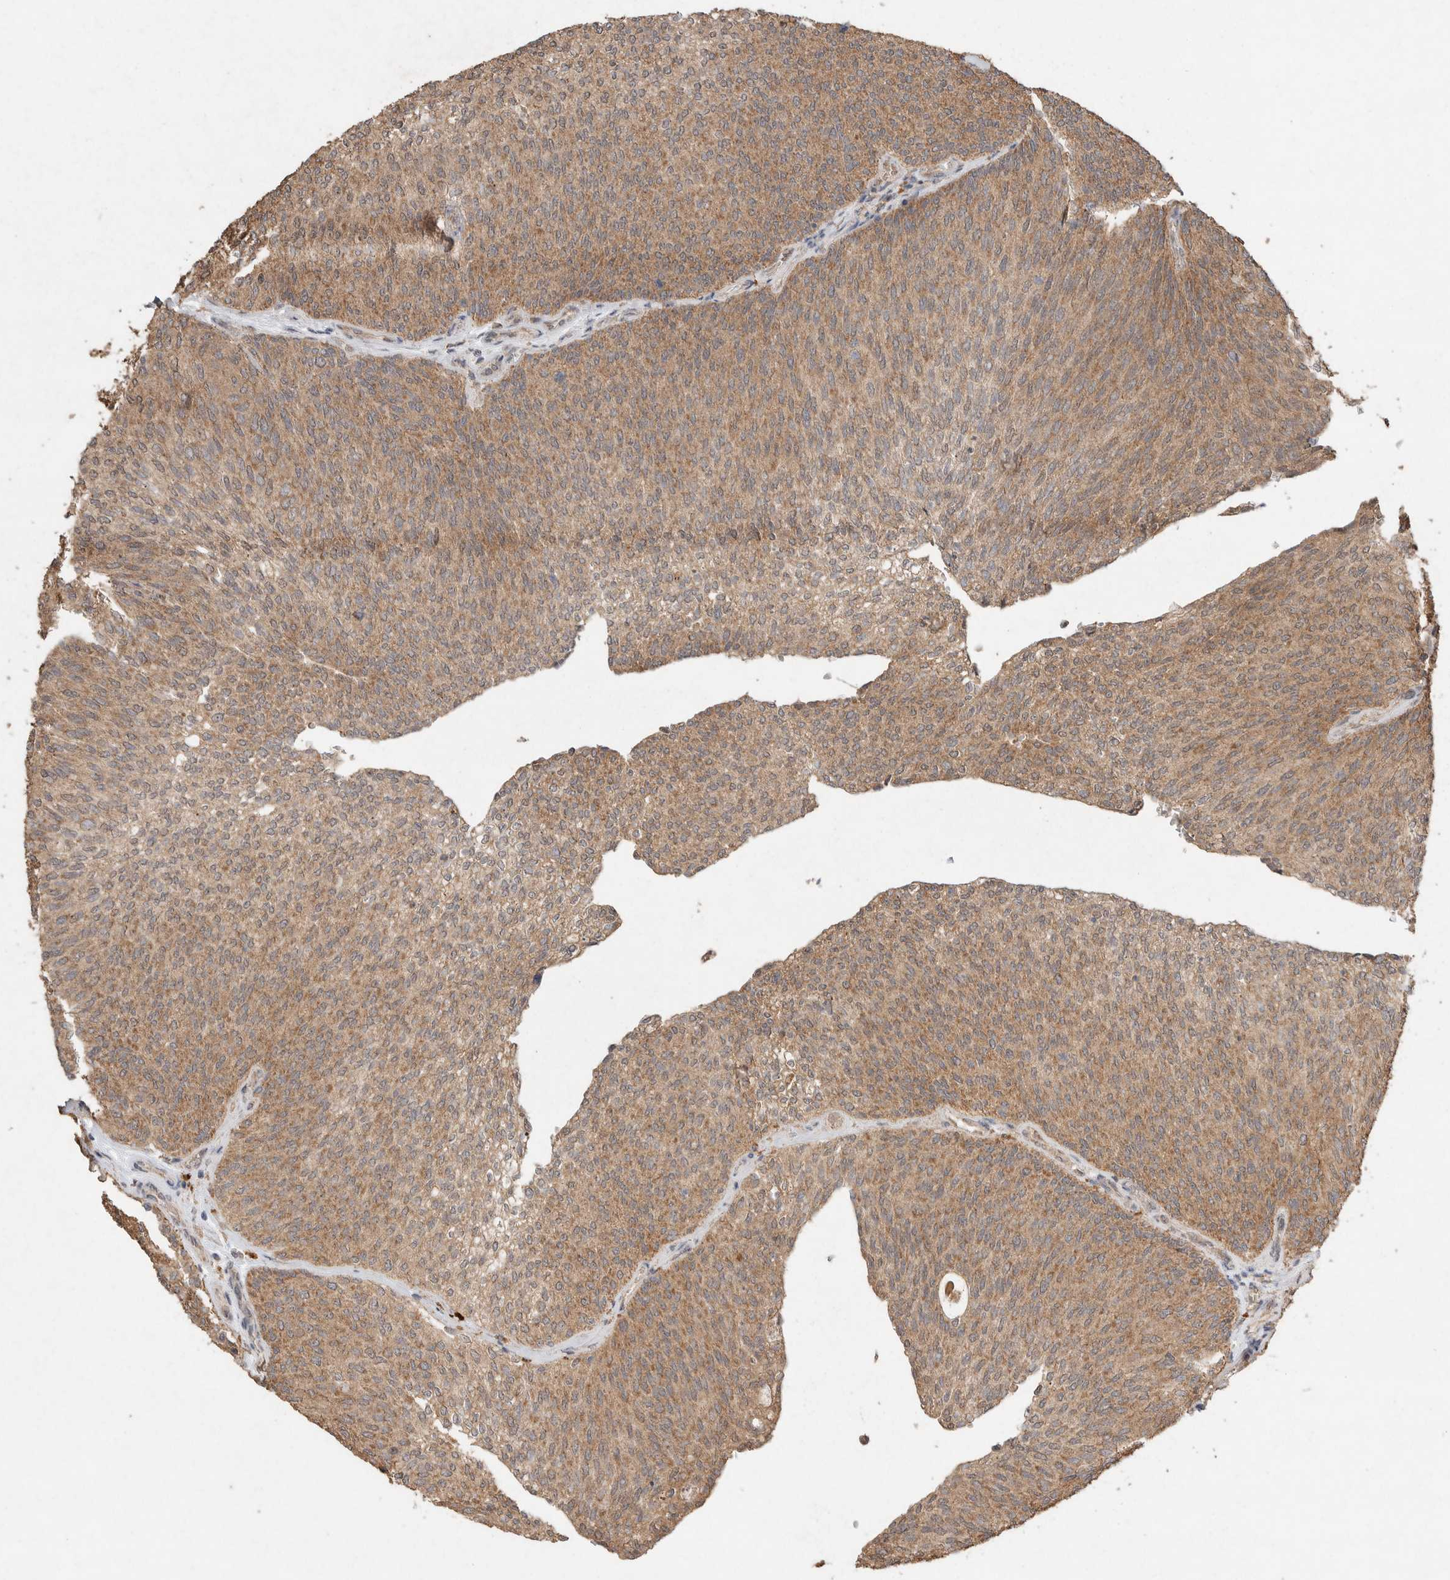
{"staining": {"intensity": "moderate", "quantity": ">75%", "location": "cytoplasmic/membranous"}, "tissue": "urothelial cancer", "cell_type": "Tumor cells", "image_type": "cancer", "snomed": [{"axis": "morphology", "description": "Urothelial carcinoma, Low grade"}, {"axis": "topography", "description": "Urinary bladder"}], "caption": "Urothelial cancer stained with a brown dye displays moderate cytoplasmic/membranous positive positivity in about >75% of tumor cells.", "gene": "KCNJ5", "patient": {"sex": "female", "age": 79}}